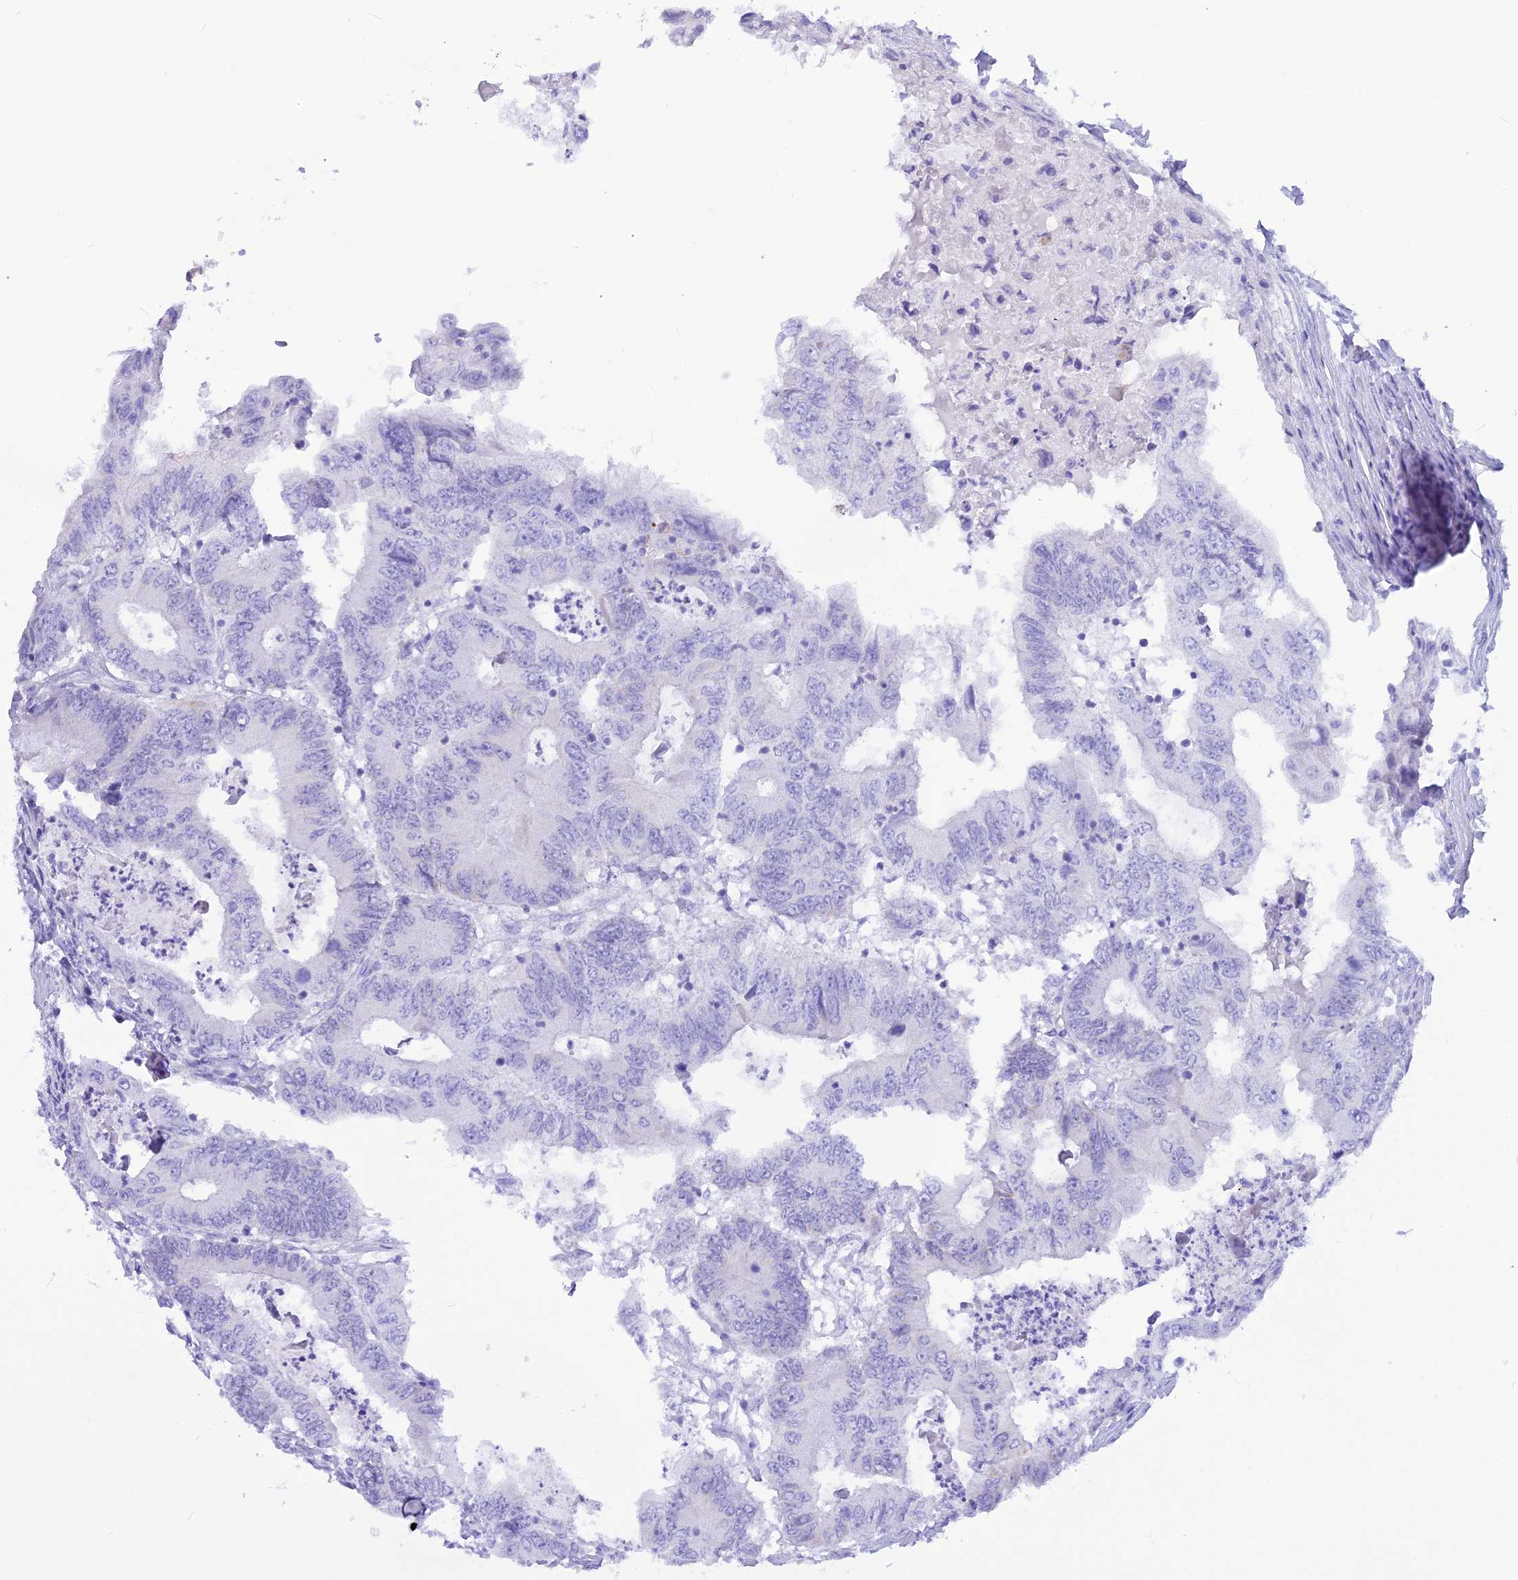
{"staining": {"intensity": "negative", "quantity": "none", "location": "none"}, "tissue": "colorectal cancer", "cell_type": "Tumor cells", "image_type": "cancer", "snomed": [{"axis": "morphology", "description": "Adenocarcinoma, NOS"}, {"axis": "topography", "description": "Colon"}], "caption": "The histopathology image shows no significant staining in tumor cells of adenocarcinoma (colorectal). The staining was performed using DAB to visualize the protein expression in brown, while the nuclei were stained in blue with hematoxylin (Magnification: 20x).", "gene": "GLYATL1", "patient": {"sex": "male", "age": 85}}